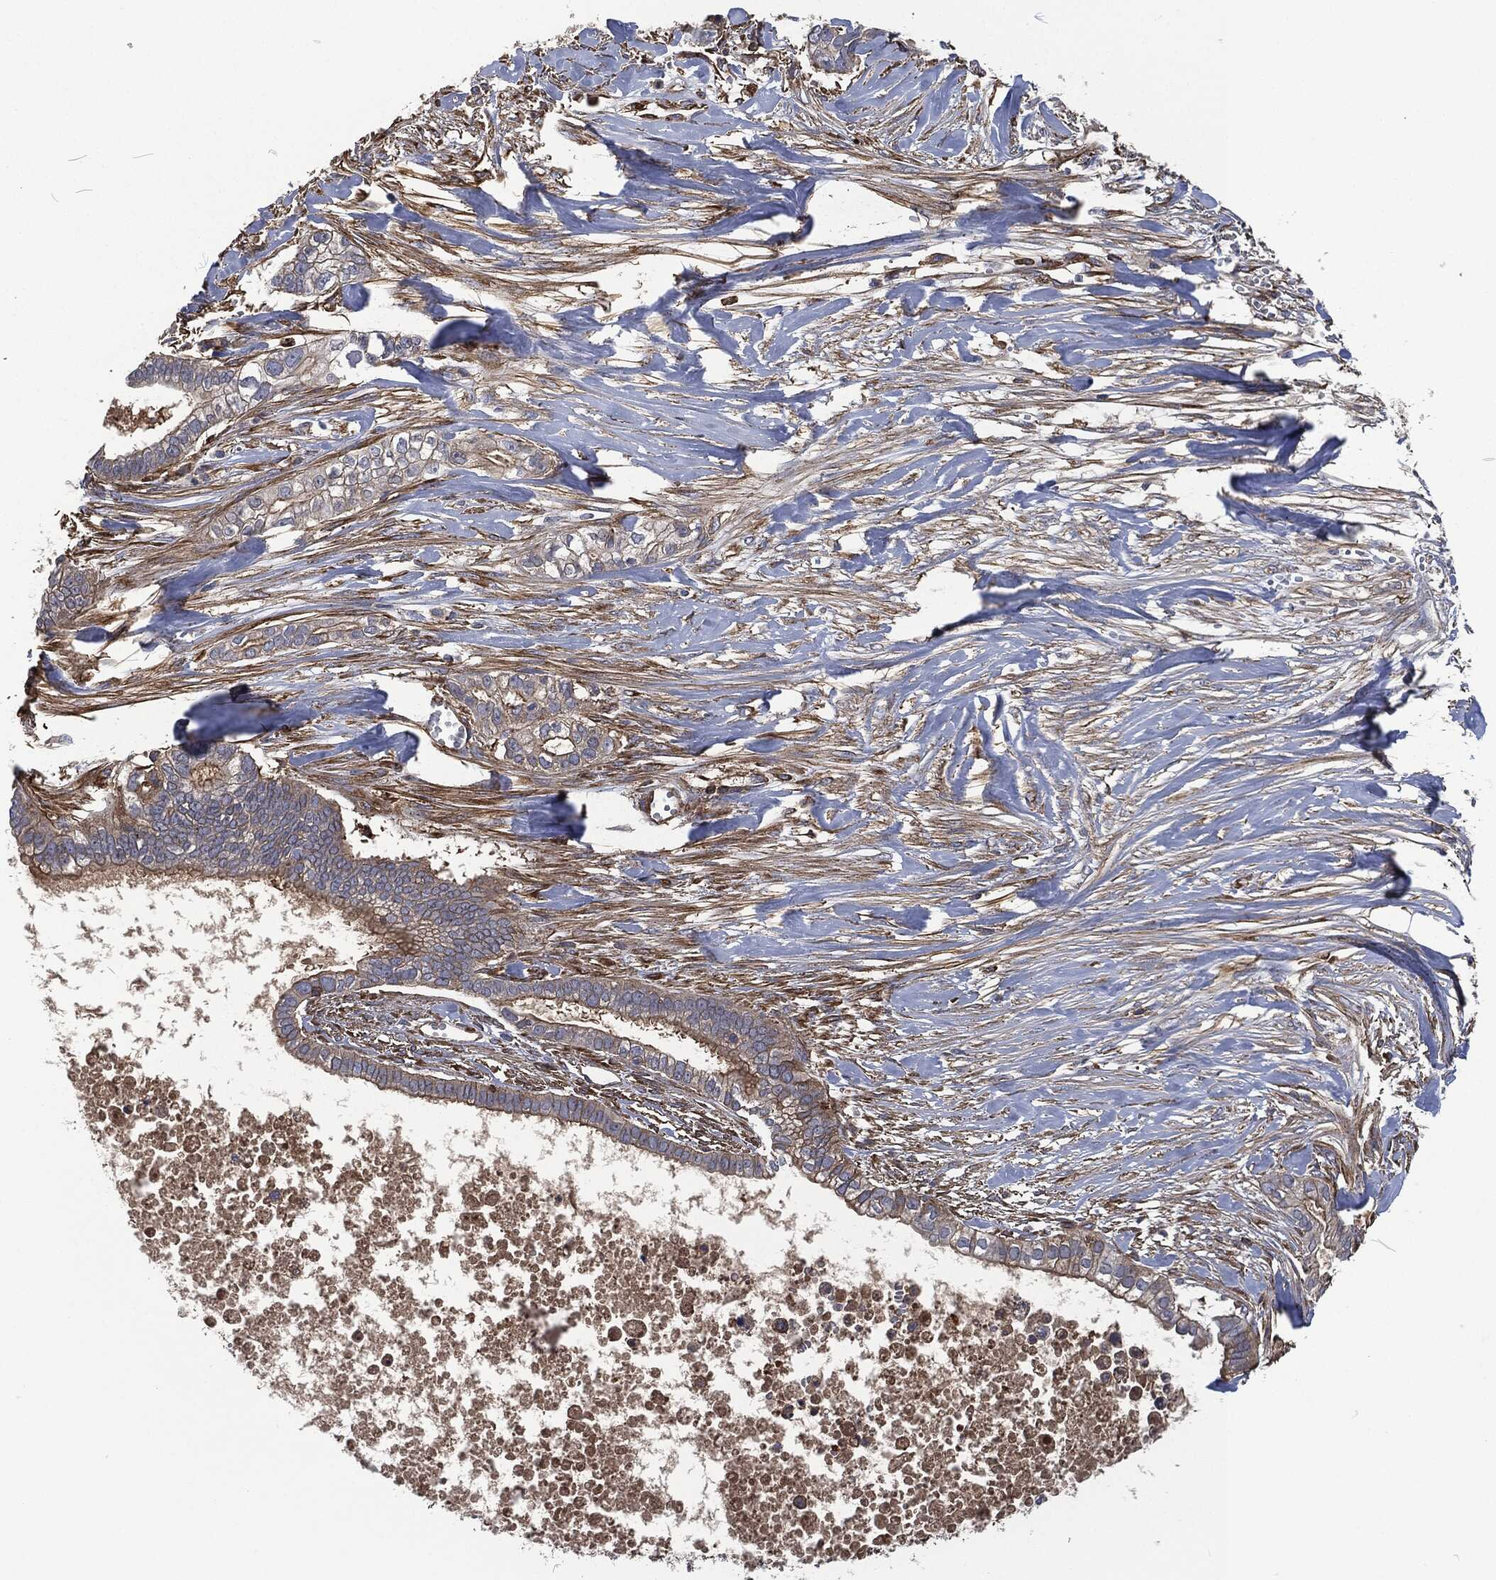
{"staining": {"intensity": "moderate", "quantity": "25%-75%", "location": "cytoplasmic/membranous"}, "tissue": "pancreatic cancer", "cell_type": "Tumor cells", "image_type": "cancer", "snomed": [{"axis": "morphology", "description": "Adenocarcinoma, NOS"}, {"axis": "topography", "description": "Pancreas"}], "caption": "Pancreatic cancer tissue exhibits moderate cytoplasmic/membranous expression in approximately 25%-75% of tumor cells, visualized by immunohistochemistry. The protein is stained brown, and the nuclei are stained in blue (DAB (3,3'-diaminobenzidine) IHC with brightfield microscopy, high magnification).", "gene": "LGALS9", "patient": {"sex": "male", "age": 61}}